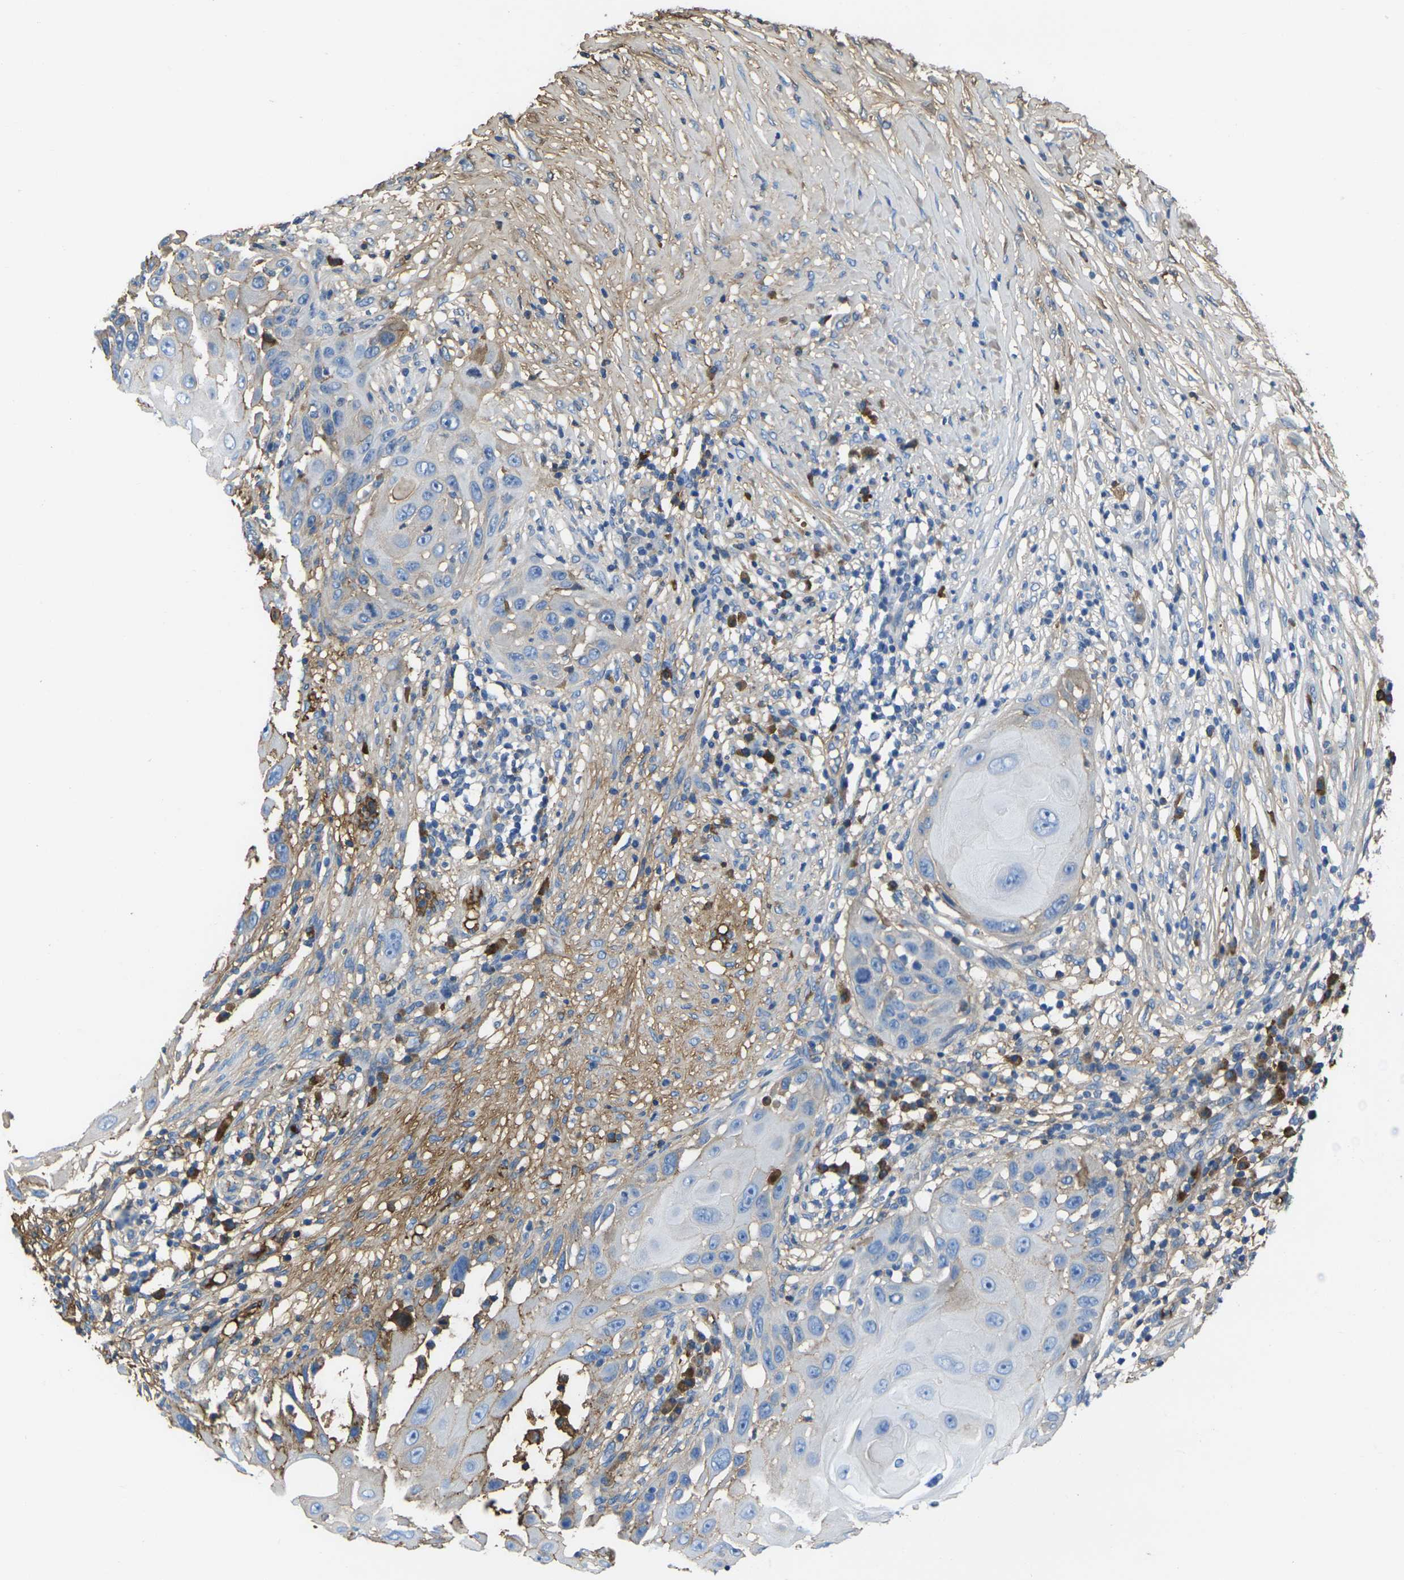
{"staining": {"intensity": "negative", "quantity": "none", "location": "none"}, "tissue": "skin cancer", "cell_type": "Tumor cells", "image_type": "cancer", "snomed": [{"axis": "morphology", "description": "Squamous cell carcinoma, NOS"}, {"axis": "topography", "description": "Skin"}], "caption": "Immunohistochemistry micrograph of neoplastic tissue: skin cancer (squamous cell carcinoma) stained with DAB demonstrates no significant protein positivity in tumor cells.", "gene": "GREM2", "patient": {"sex": "female", "age": 44}}